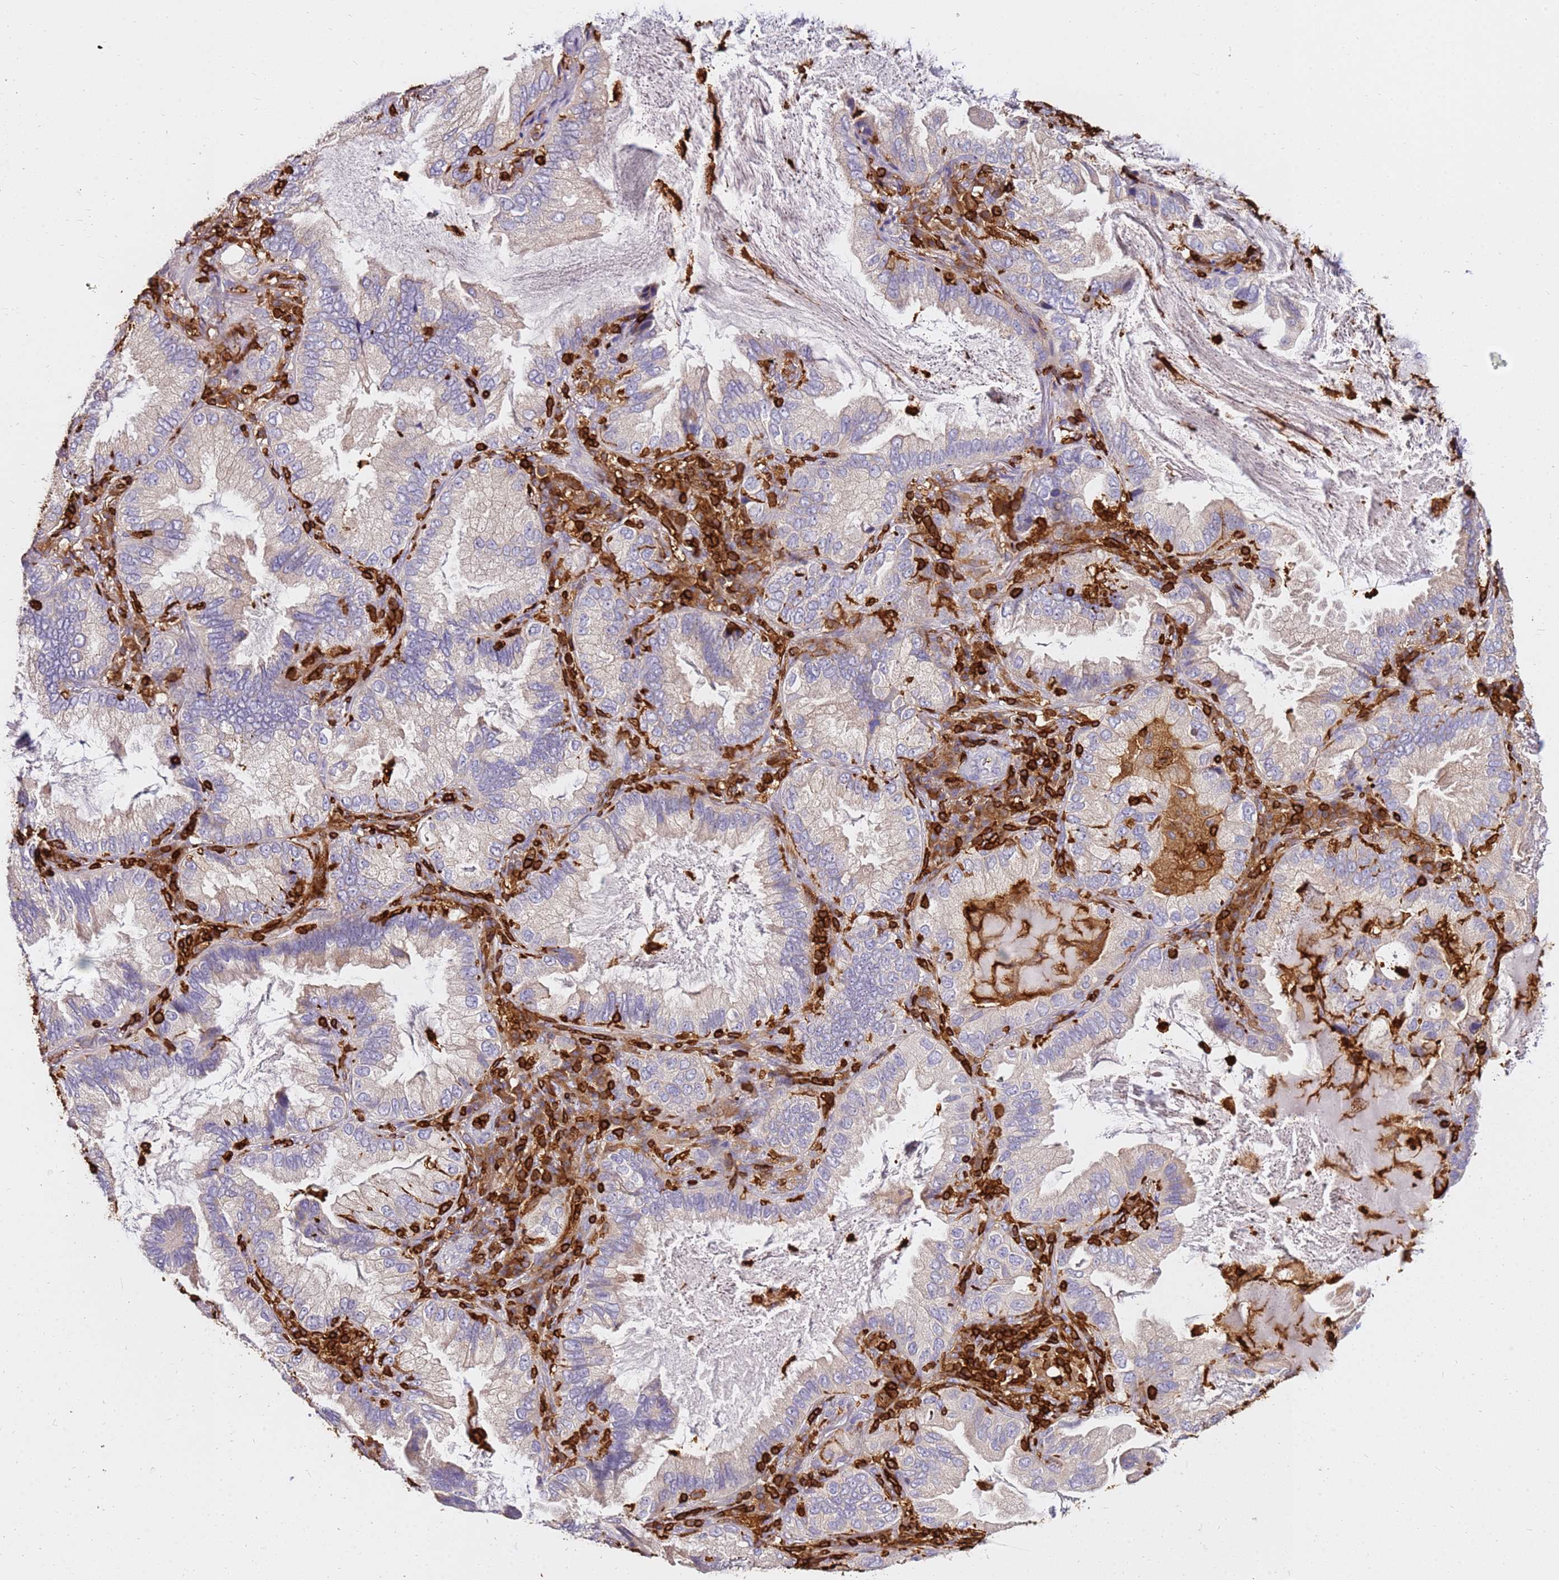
{"staining": {"intensity": "weak", "quantity": "<25%", "location": "cytoplasmic/membranous"}, "tissue": "lung cancer", "cell_type": "Tumor cells", "image_type": "cancer", "snomed": [{"axis": "morphology", "description": "Adenocarcinoma, NOS"}, {"axis": "topography", "description": "Lung"}], "caption": "Immunohistochemistry photomicrograph of neoplastic tissue: lung cancer (adenocarcinoma) stained with DAB (3,3'-diaminobenzidine) exhibits no significant protein positivity in tumor cells.", "gene": "CORO1A", "patient": {"sex": "female", "age": 69}}